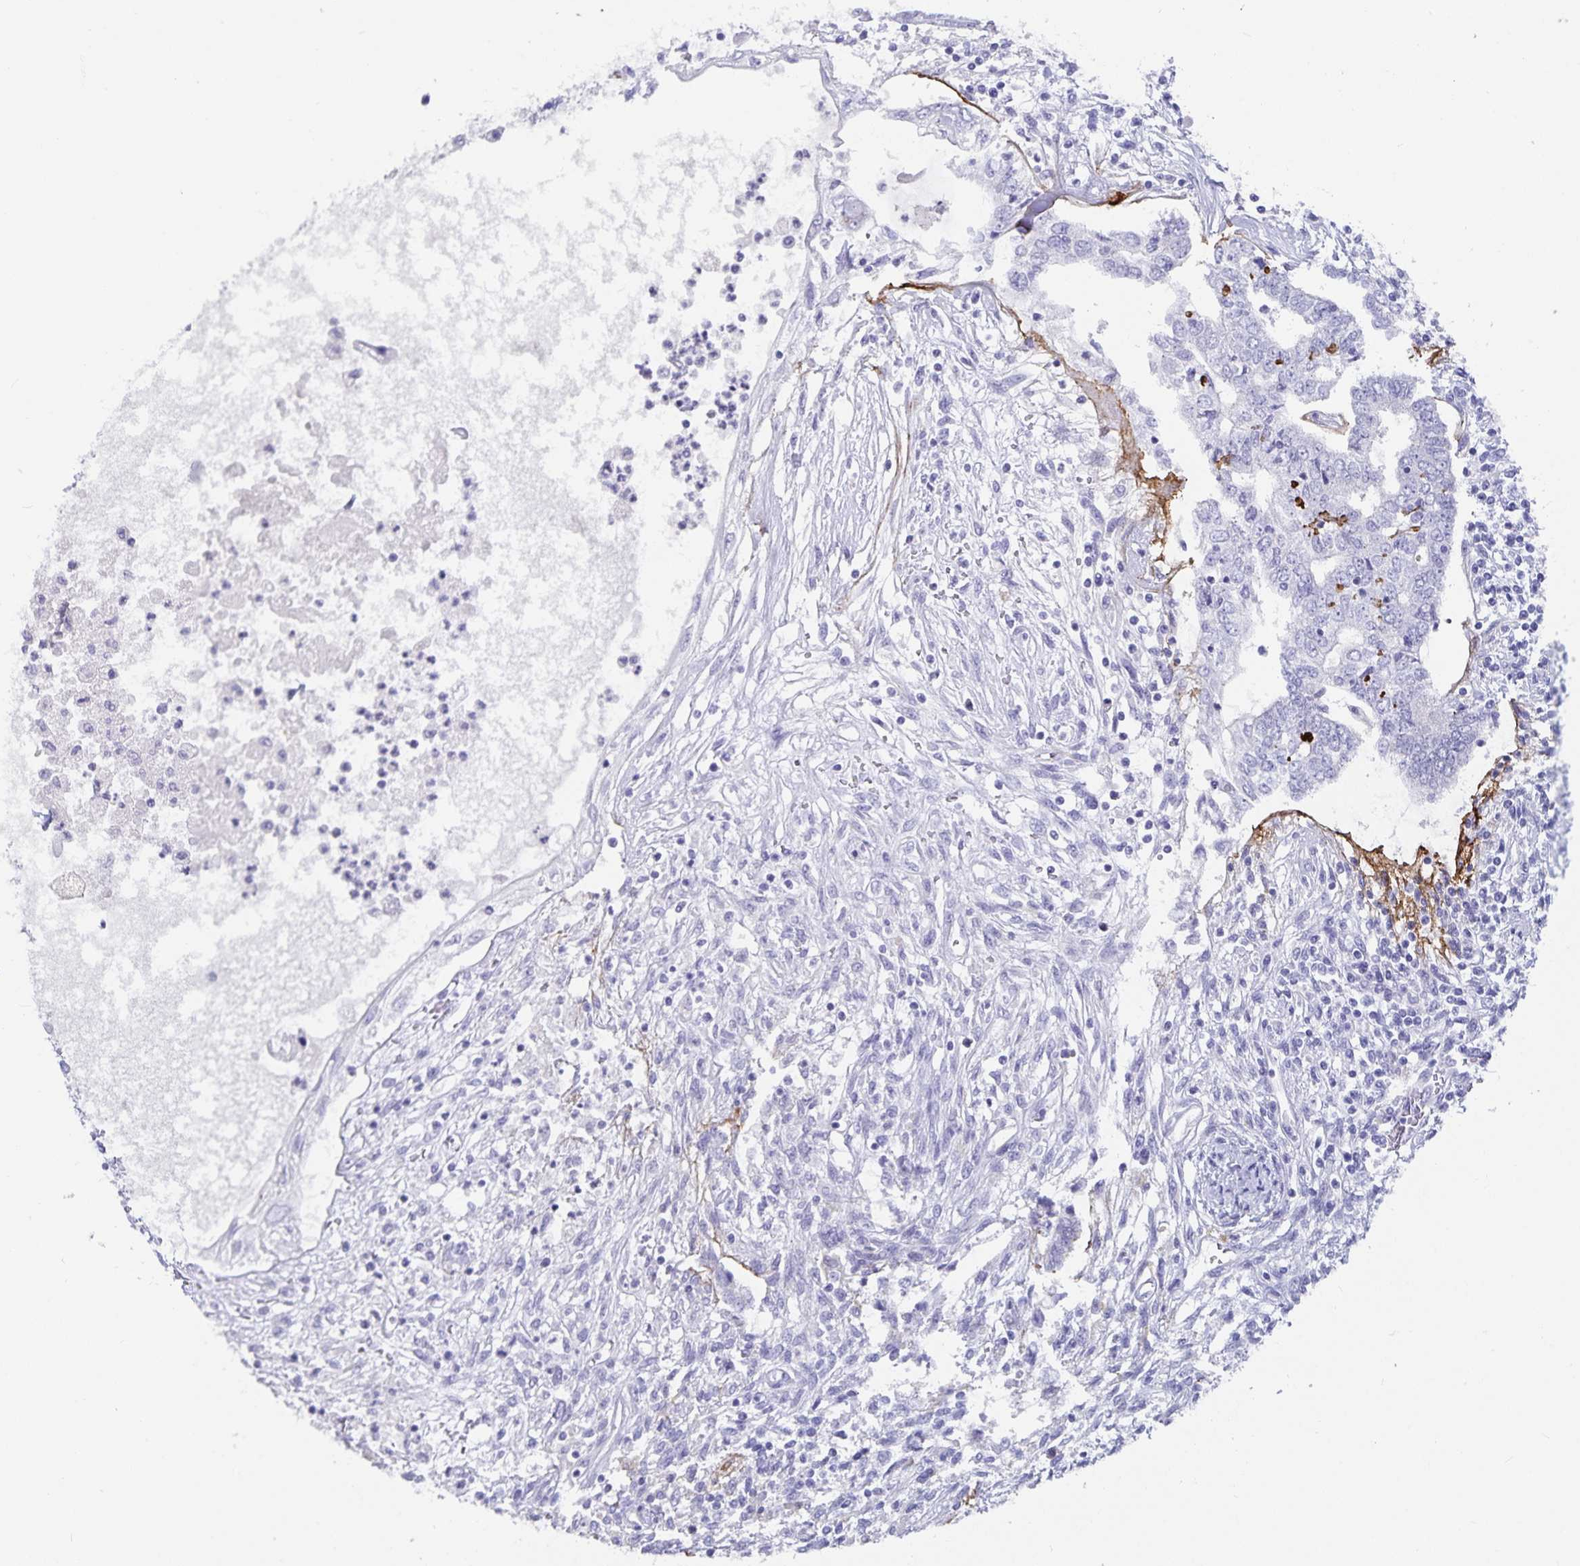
{"staining": {"intensity": "negative", "quantity": "none", "location": "none"}, "tissue": "testis cancer", "cell_type": "Tumor cells", "image_type": "cancer", "snomed": [{"axis": "morphology", "description": "Carcinoma, Embryonal, NOS"}, {"axis": "topography", "description": "Testis"}], "caption": "Tumor cells are negative for protein expression in human embryonal carcinoma (testis).", "gene": "PLAC1", "patient": {"sex": "male", "age": 37}}